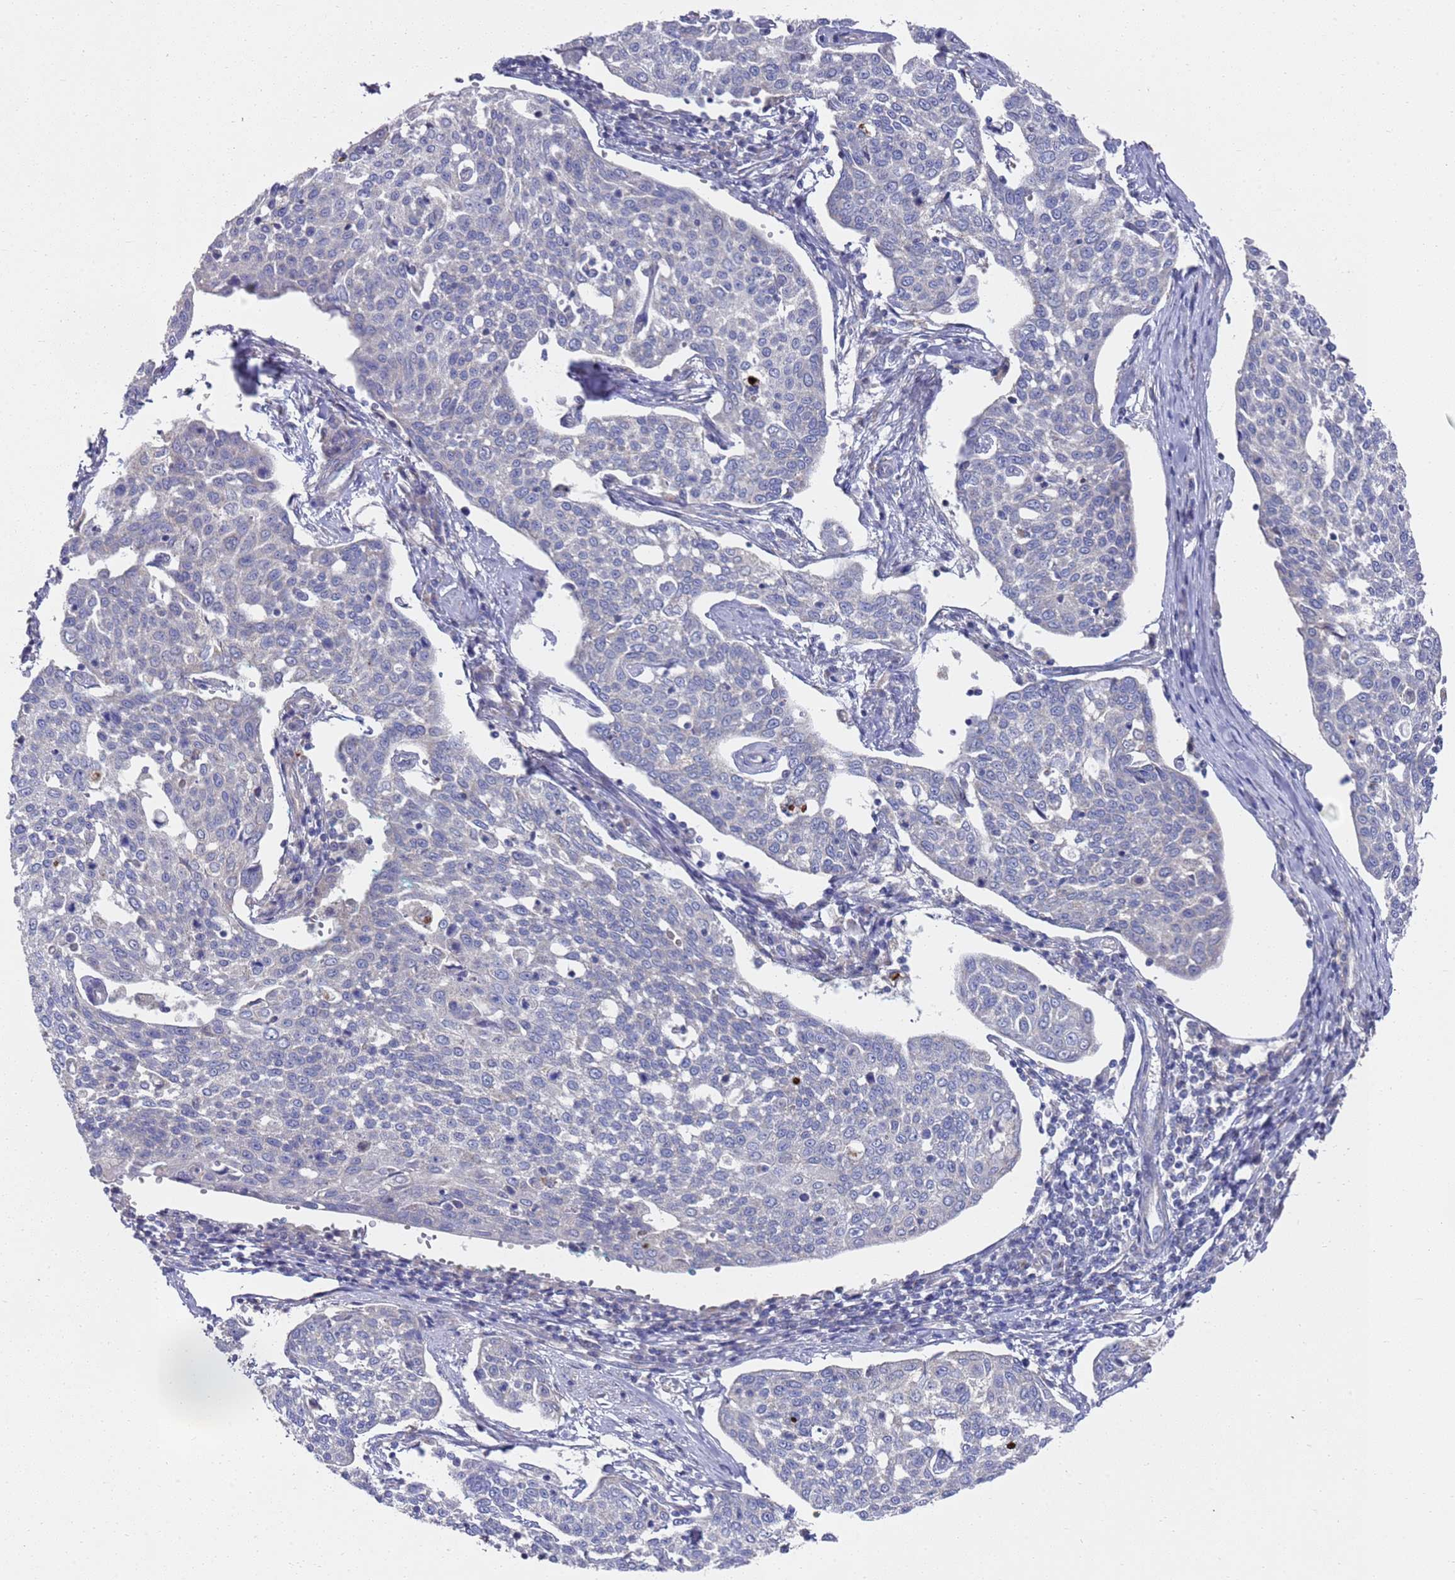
{"staining": {"intensity": "negative", "quantity": "none", "location": "none"}, "tissue": "cervical cancer", "cell_type": "Tumor cells", "image_type": "cancer", "snomed": [{"axis": "morphology", "description": "Squamous cell carcinoma, NOS"}, {"axis": "topography", "description": "Cervix"}], "caption": "DAB (3,3'-diaminobenzidine) immunohistochemical staining of human cervical cancer (squamous cell carcinoma) demonstrates no significant staining in tumor cells. (Brightfield microscopy of DAB immunohistochemistry (IHC) at high magnification).", "gene": "NPEPPS", "patient": {"sex": "female", "age": 34}}